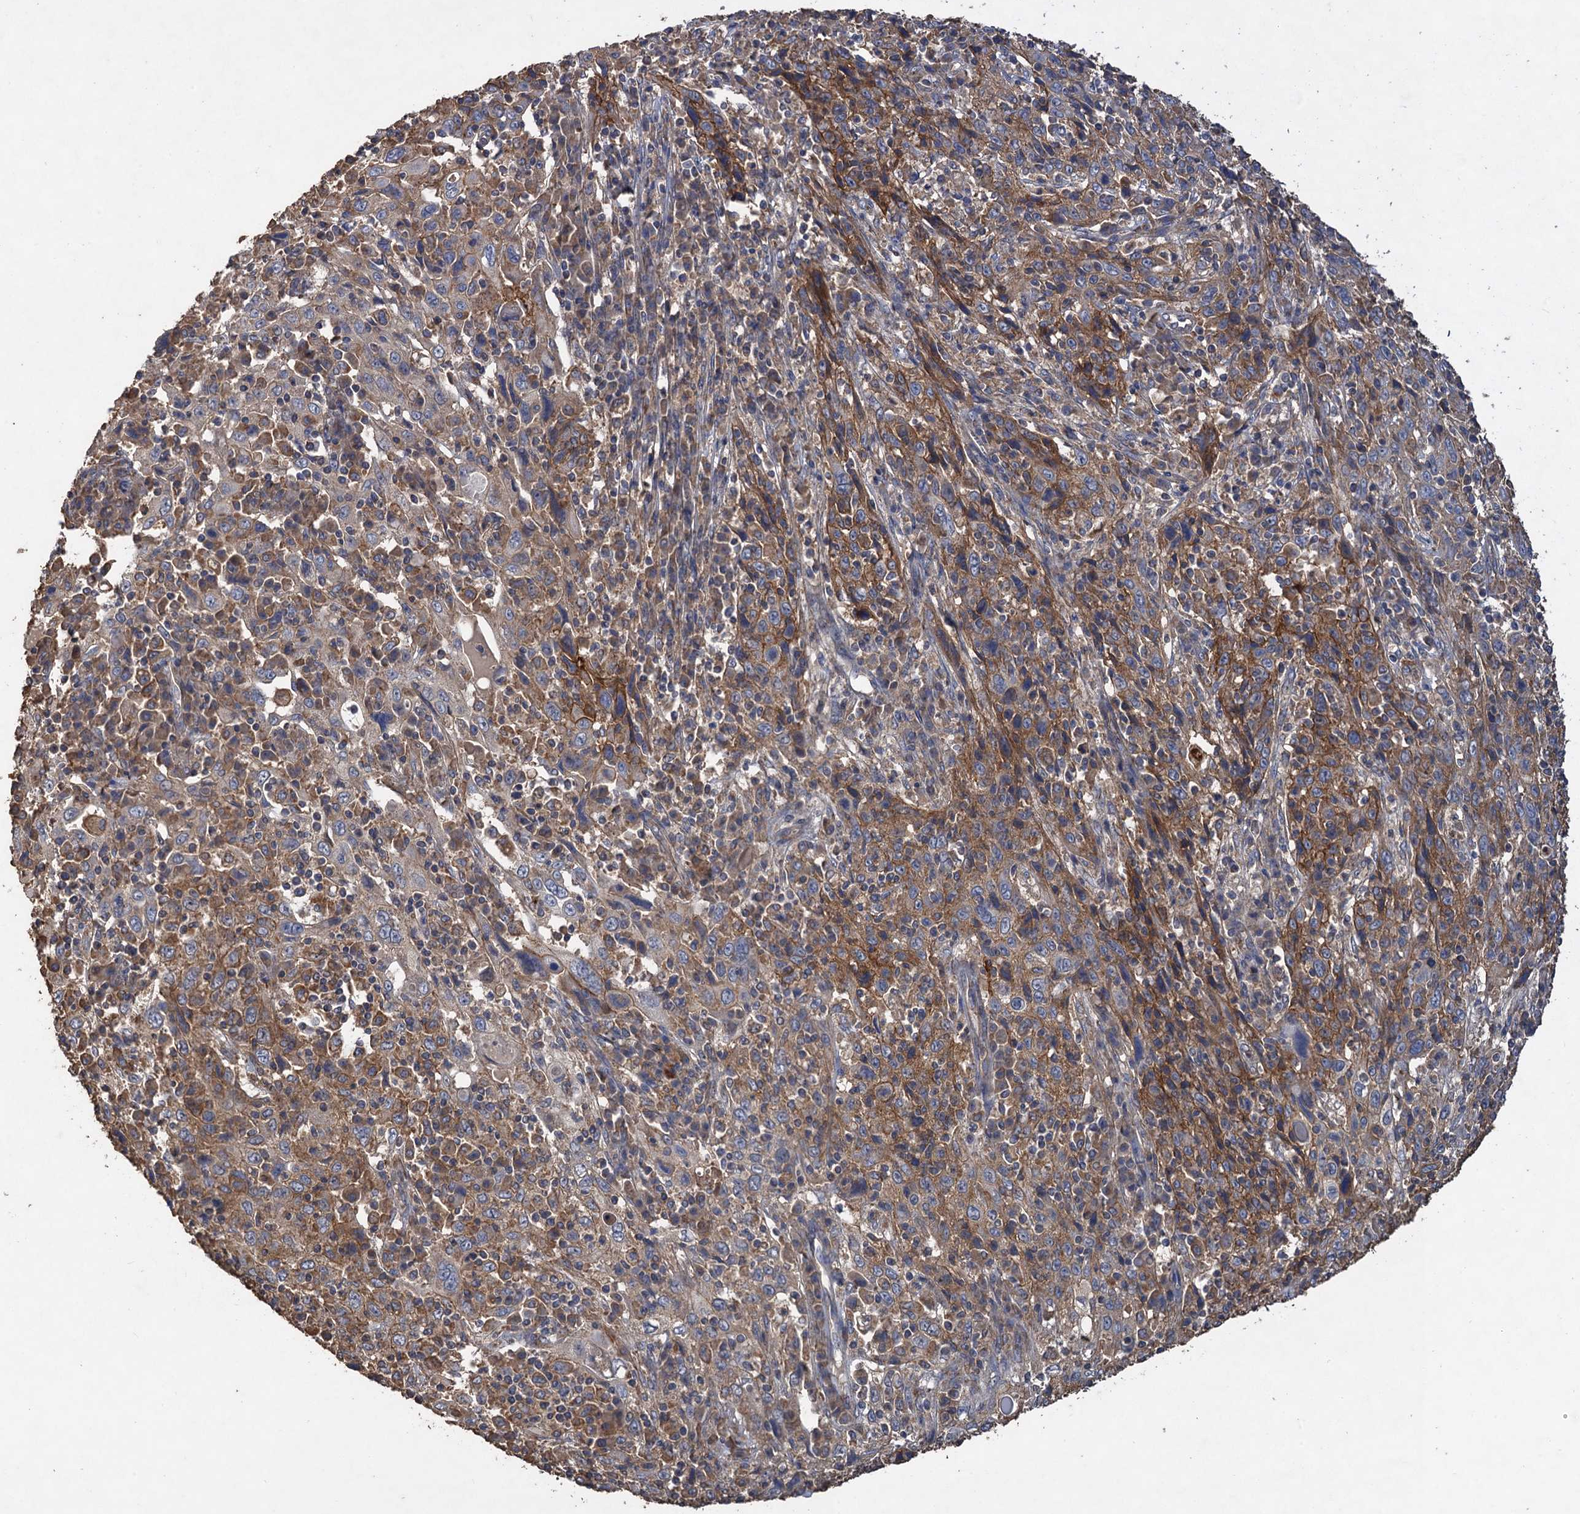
{"staining": {"intensity": "moderate", "quantity": ">75%", "location": "cytoplasmic/membranous"}, "tissue": "cervical cancer", "cell_type": "Tumor cells", "image_type": "cancer", "snomed": [{"axis": "morphology", "description": "Squamous cell carcinoma, NOS"}, {"axis": "topography", "description": "Cervix"}], "caption": "Human cervical cancer stained for a protein (brown) shows moderate cytoplasmic/membranous positive expression in approximately >75% of tumor cells.", "gene": "SCUBE3", "patient": {"sex": "female", "age": 46}}